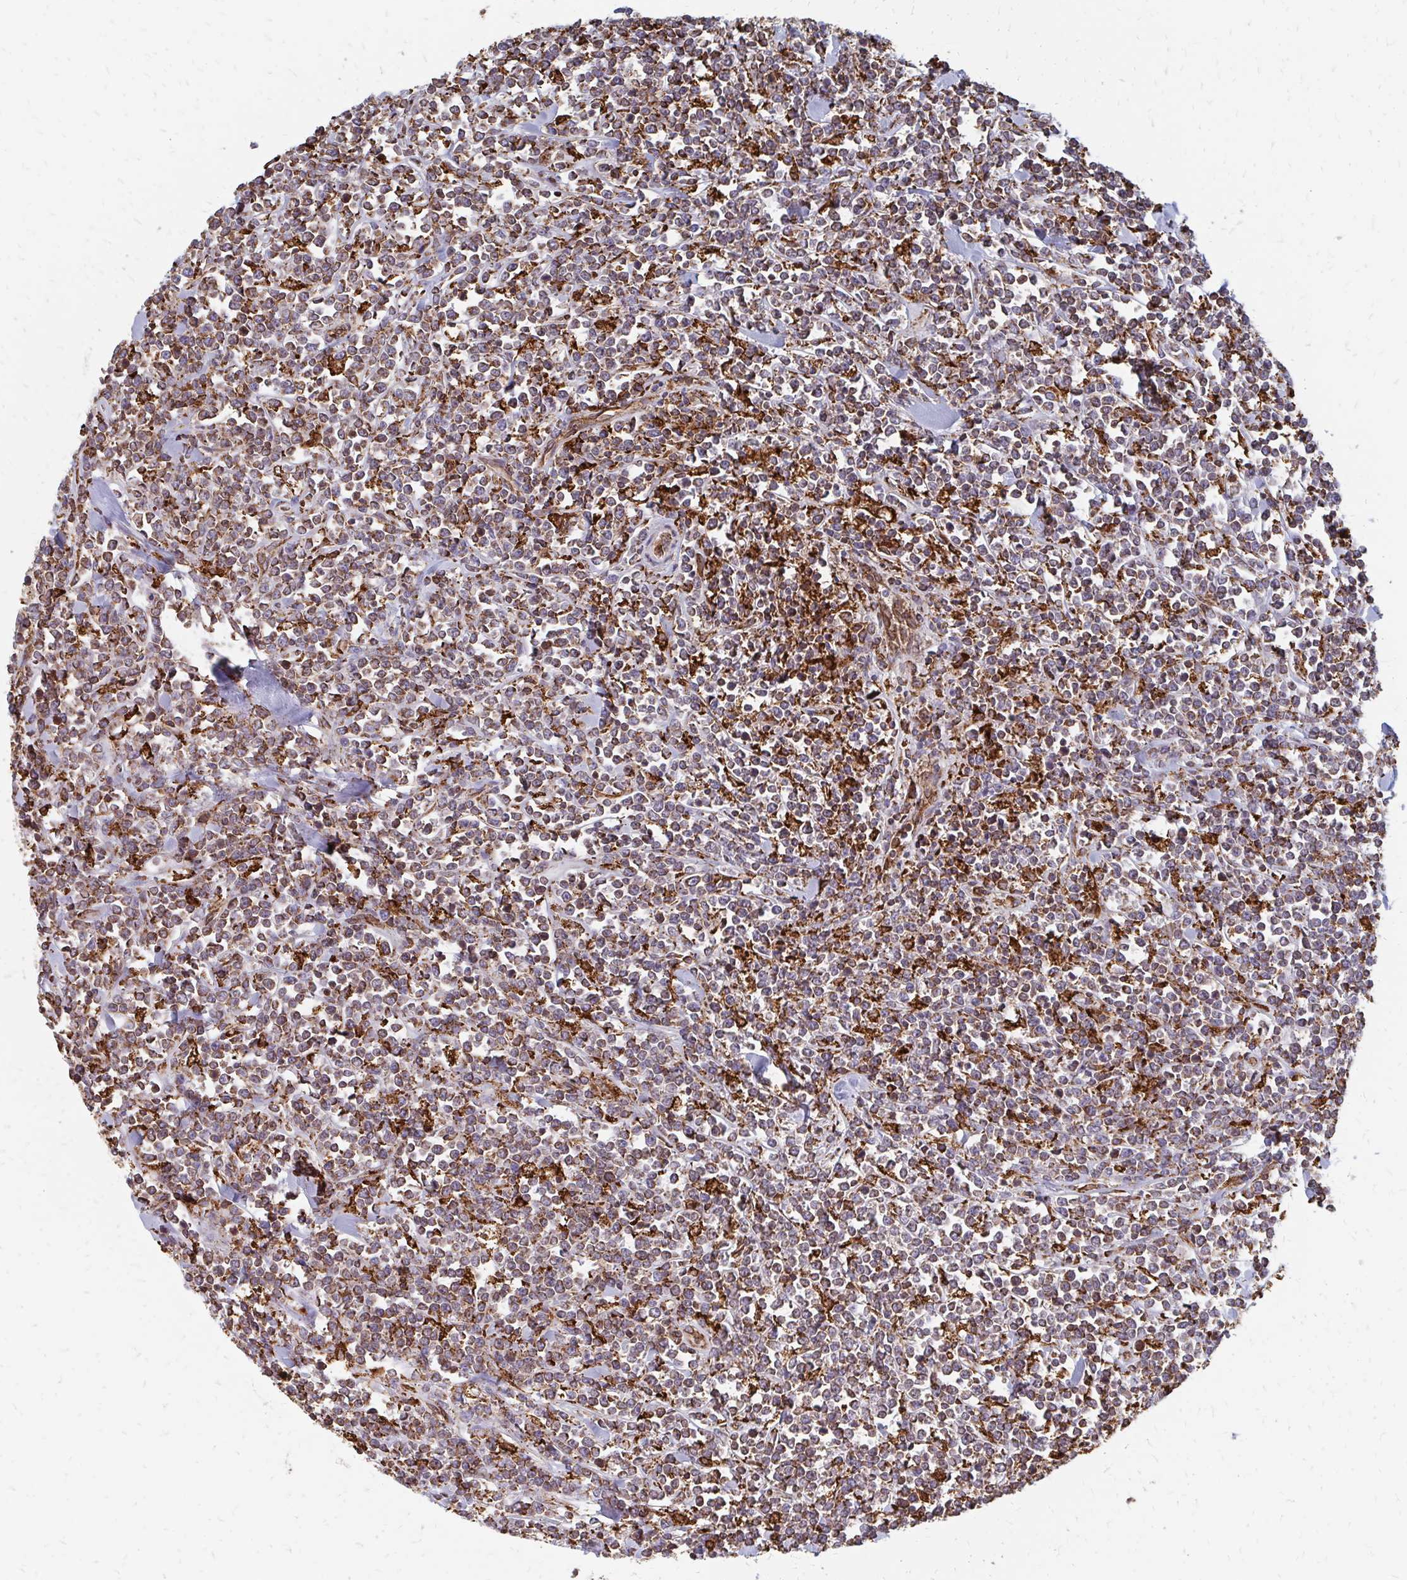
{"staining": {"intensity": "negative", "quantity": "none", "location": "none"}, "tissue": "lymphoma", "cell_type": "Tumor cells", "image_type": "cancer", "snomed": [{"axis": "morphology", "description": "Malignant lymphoma, non-Hodgkin's type, High grade"}, {"axis": "topography", "description": "Small intestine"}, {"axis": "topography", "description": "Colon"}], "caption": "High power microscopy histopathology image of an IHC micrograph of lymphoma, revealing no significant positivity in tumor cells.", "gene": "PPP1R13L", "patient": {"sex": "male", "age": 8}}